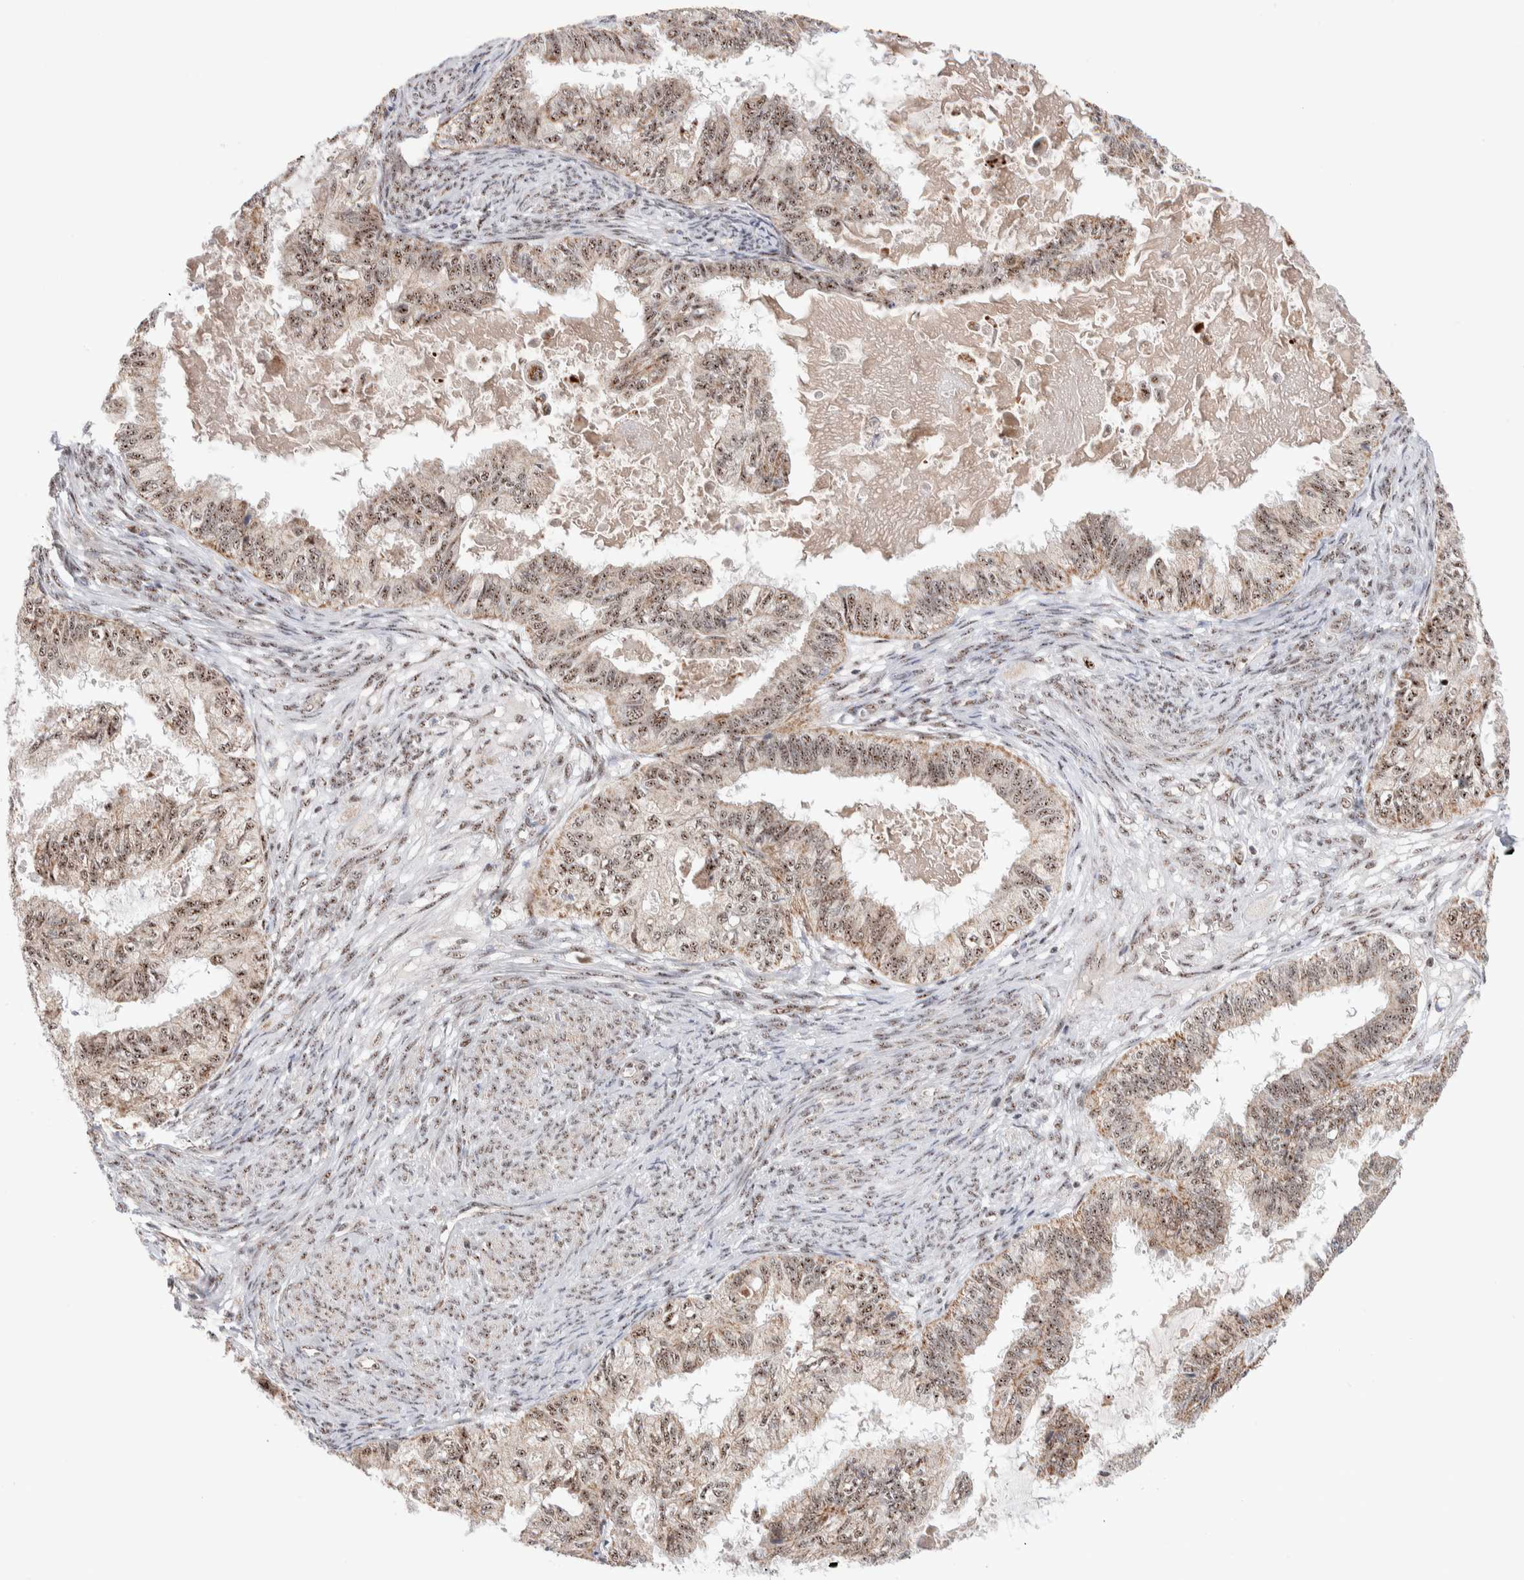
{"staining": {"intensity": "moderate", "quantity": ">75%", "location": "nuclear"}, "tissue": "cervical cancer", "cell_type": "Tumor cells", "image_type": "cancer", "snomed": [{"axis": "morphology", "description": "Normal tissue, NOS"}, {"axis": "morphology", "description": "Adenocarcinoma, NOS"}, {"axis": "topography", "description": "Cervix"}, {"axis": "topography", "description": "Endometrium"}], "caption": "Human cervical adenocarcinoma stained for a protein (brown) shows moderate nuclear positive staining in approximately >75% of tumor cells.", "gene": "ZNF695", "patient": {"sex": "female", "age": 86}}